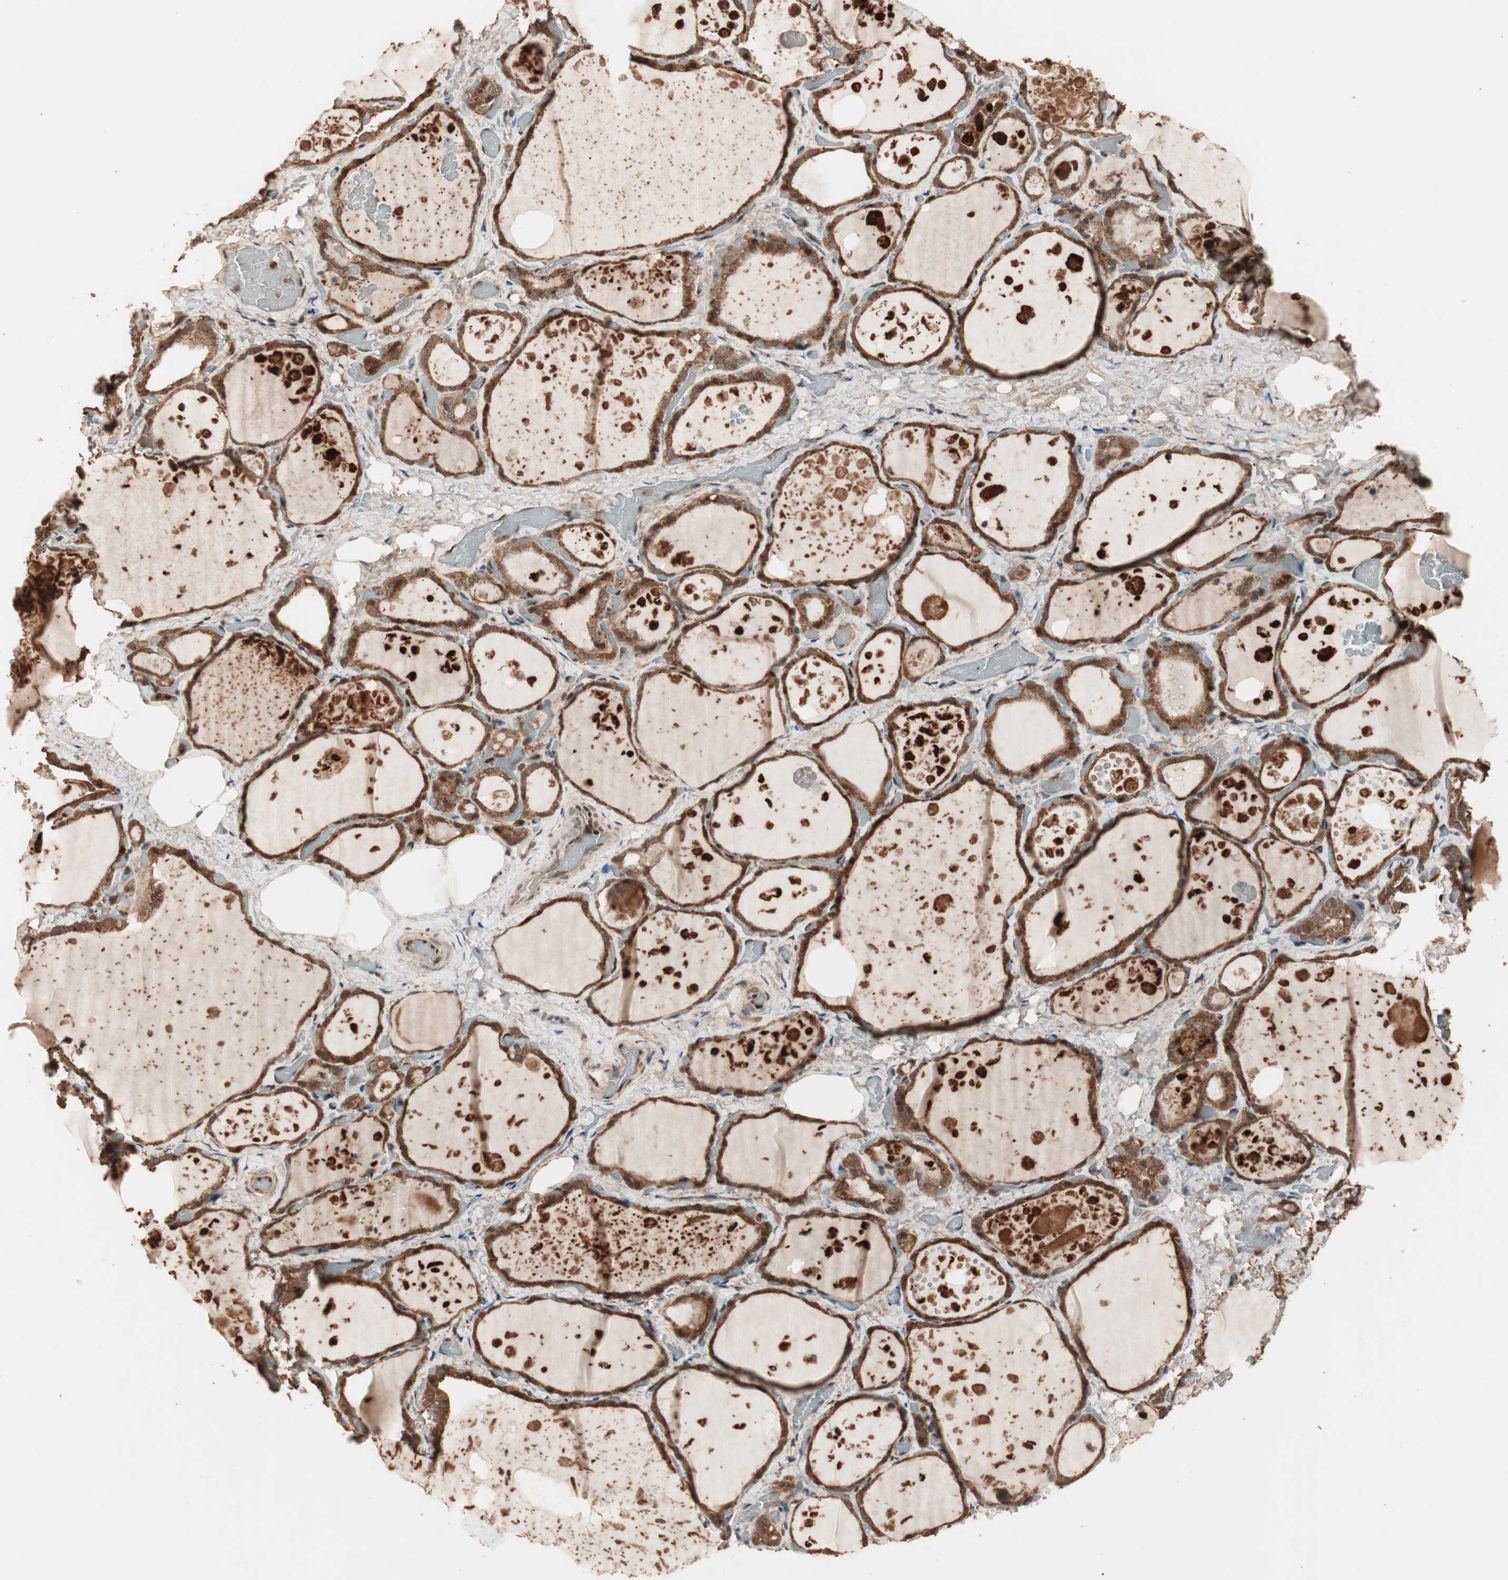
{"staining": {"intensity": "strong", "quantity": ">75%", "location": "cytoplasmic/membranous"}, "tissue": "thyroid gland", "cell_type": "Glandular cells", "image_type": "normal", "snomed": [{"axis": "morphology", "description": "Normal tissue, NOS"}, {"axis": "topography", "description": "Thyroid gland"}], "caption": "DAB immunohistochemical staining of benign thyroid gland exhibits strong cytoplasmic/membranous protein expression in about >75% of glandular cells. (IHC, brightfield microscopy, high magnification).", "gene": "USP20", "patient": {"sex": "male", "age": 61}}